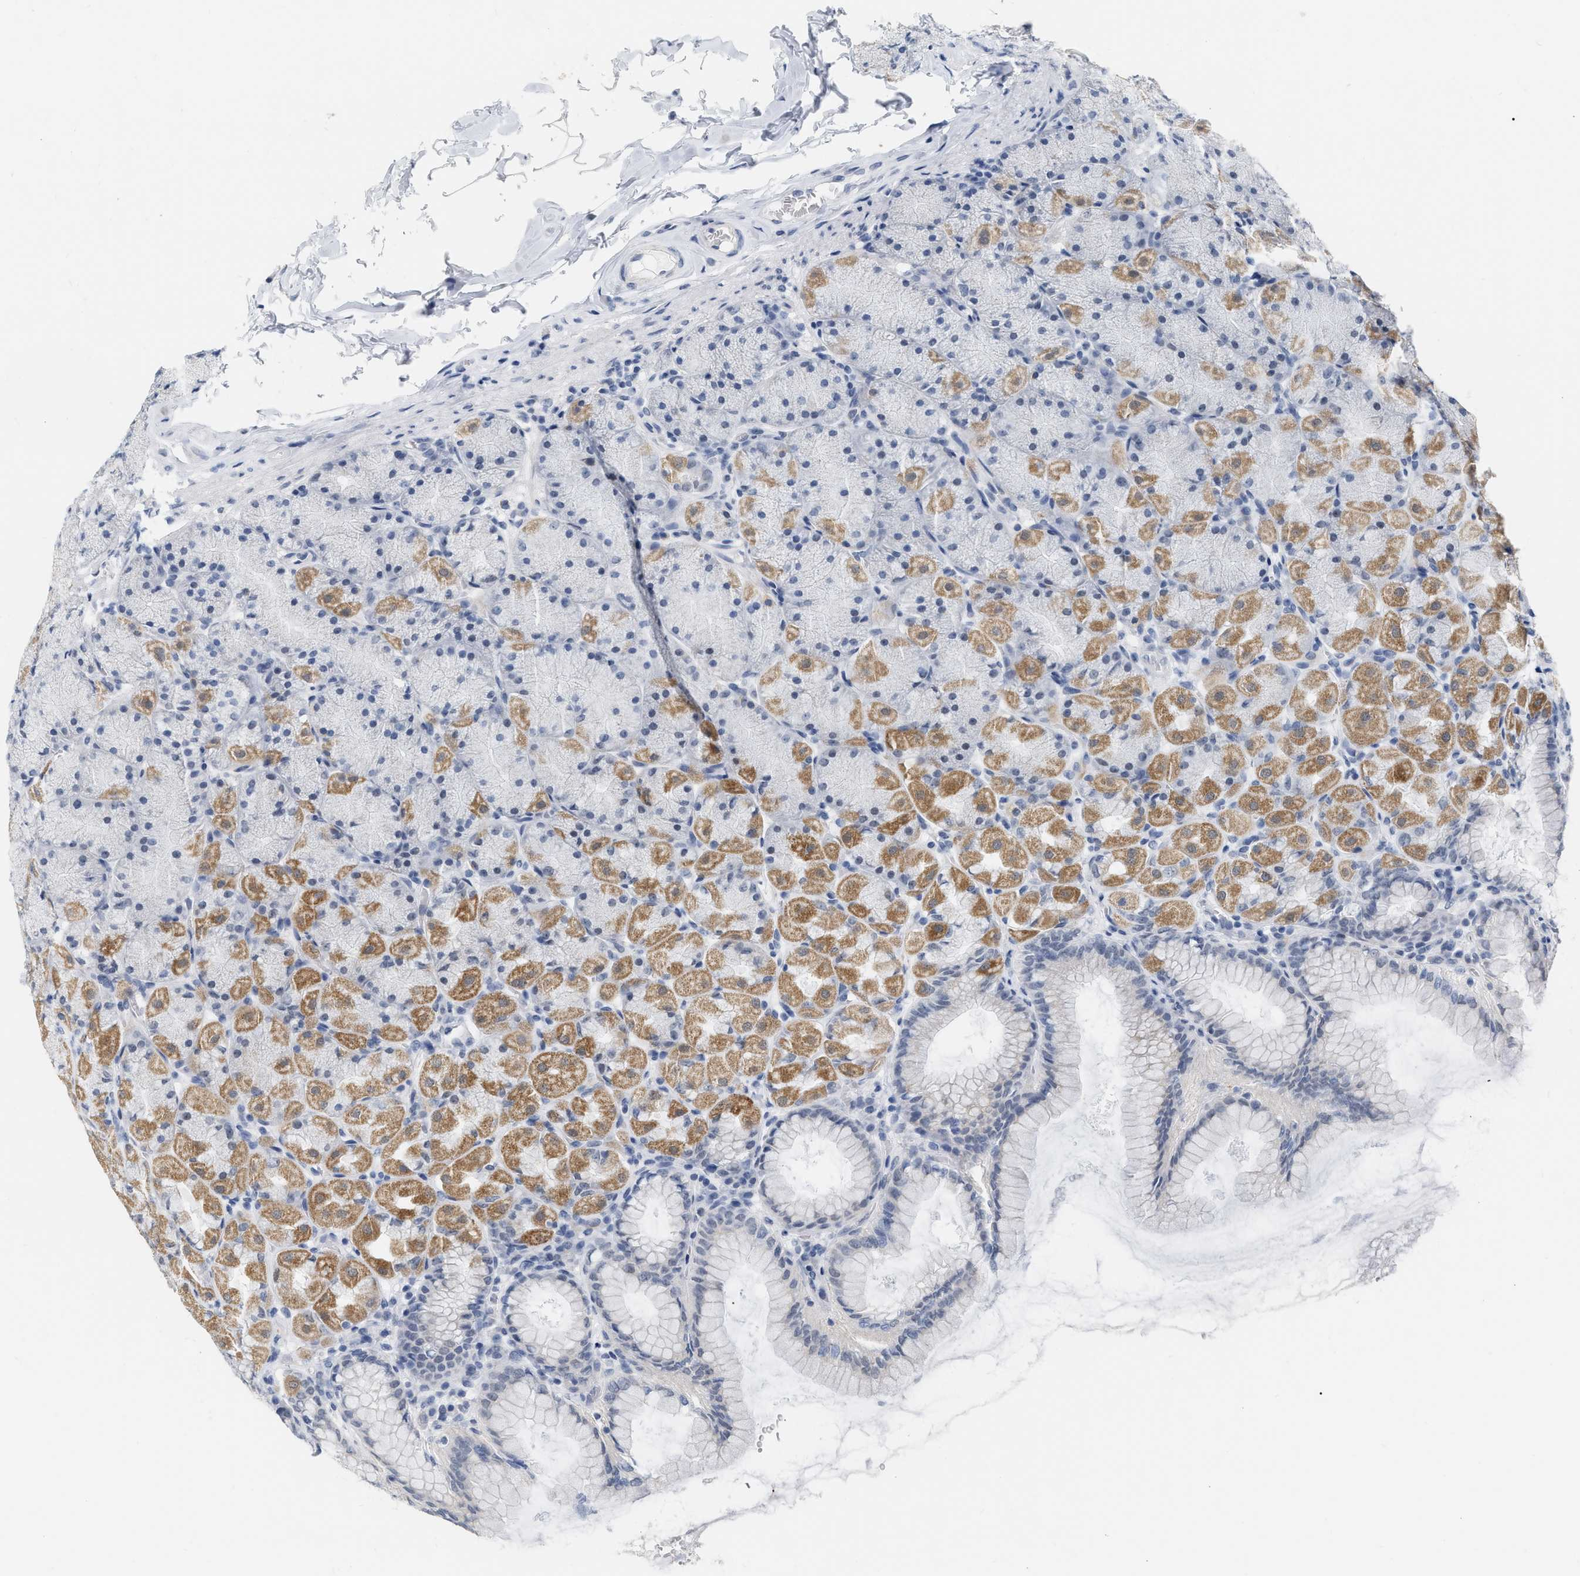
{"staining": {"intensity": "moderate", "quantity": "<25%", "location": "cytoplasmic/membranous"}, "tissue": "stomach", "cell_type": "Glandular cells", "image_type": "normal", "snomed": [{"axis": "morphology", "description": "Normal tissue, NOS"}, {"axis": "topography", "description": "Stomach, upper"}], "caption": "Protein analysis of unremarkable stomach shows moderate cytoplasmic/membranous expression in approximately <25% of glandular cells. (DAB (3,3'-diaminobenzidine) = brown stain, brightfield microscopy at high magnification).", "gene": "XIRP1", "patient": {"sex": "female", "age": 56}}